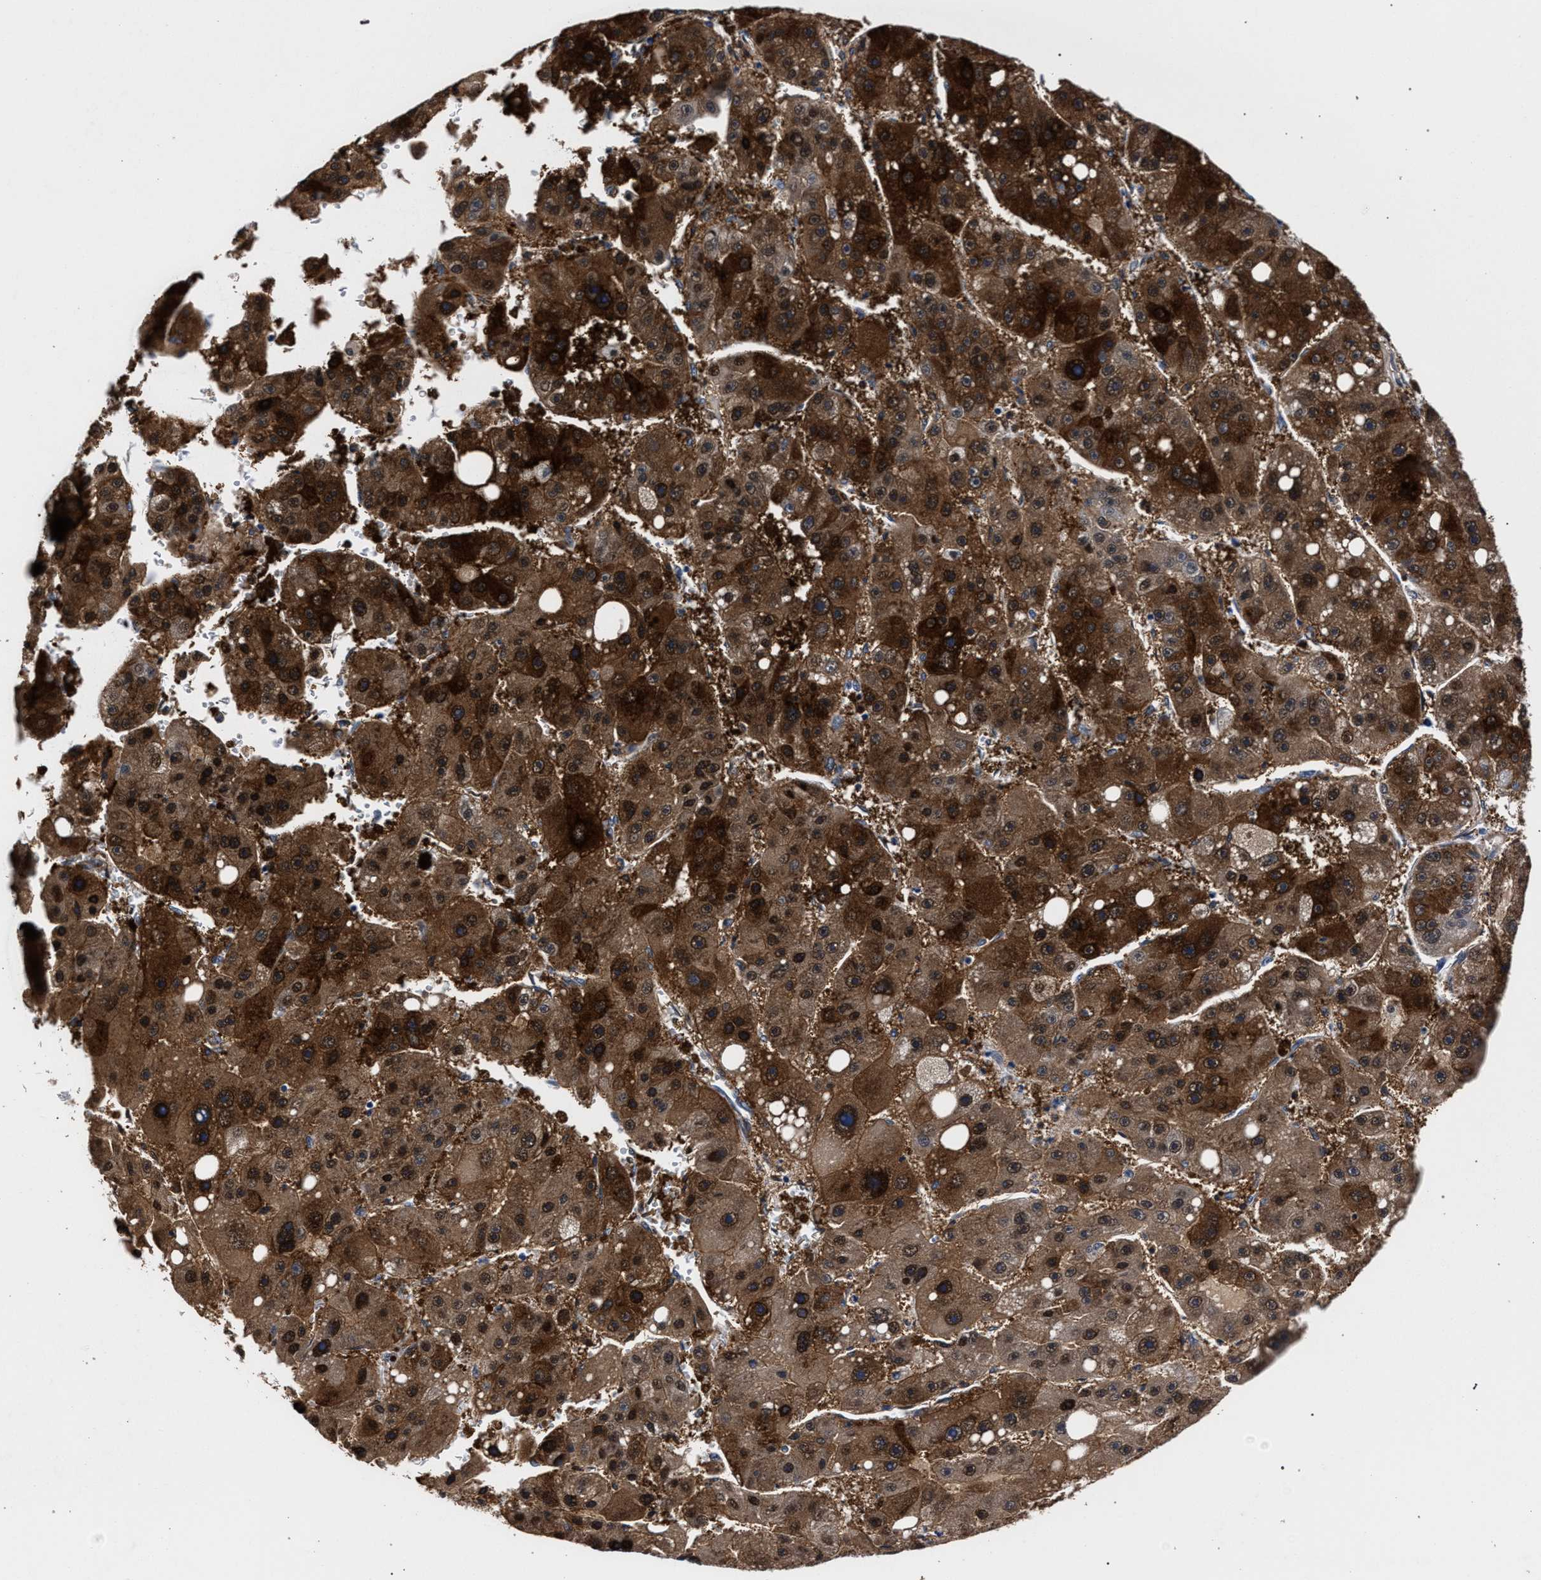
{"staining": {"intensity": "strong", "quantity": ">75%", "location": "cytoplasmic/membranous"}, "tissue": "liver cancer", "cell_type": "Tumor cells", "image_type": "cancer", "snomed": [{"axis": "morphology", "description": "Carcinoma, Hepatocellular, NOS"}, {"axis": "topography", "description": "Liver"}], "caption": "Liver cancer (hepatocellular carcinoma) was stained to show a protein in brown. There is high levels of strong cytoplasmic/membranous staining in approximately >75% of tumor cells. (Stains: DAB in brown, nuclei in blue, Microscopy: brightfield microscopy at high magnification).", "gene": "ZNF462", "patient": {"sex": "female", "age": 61}}